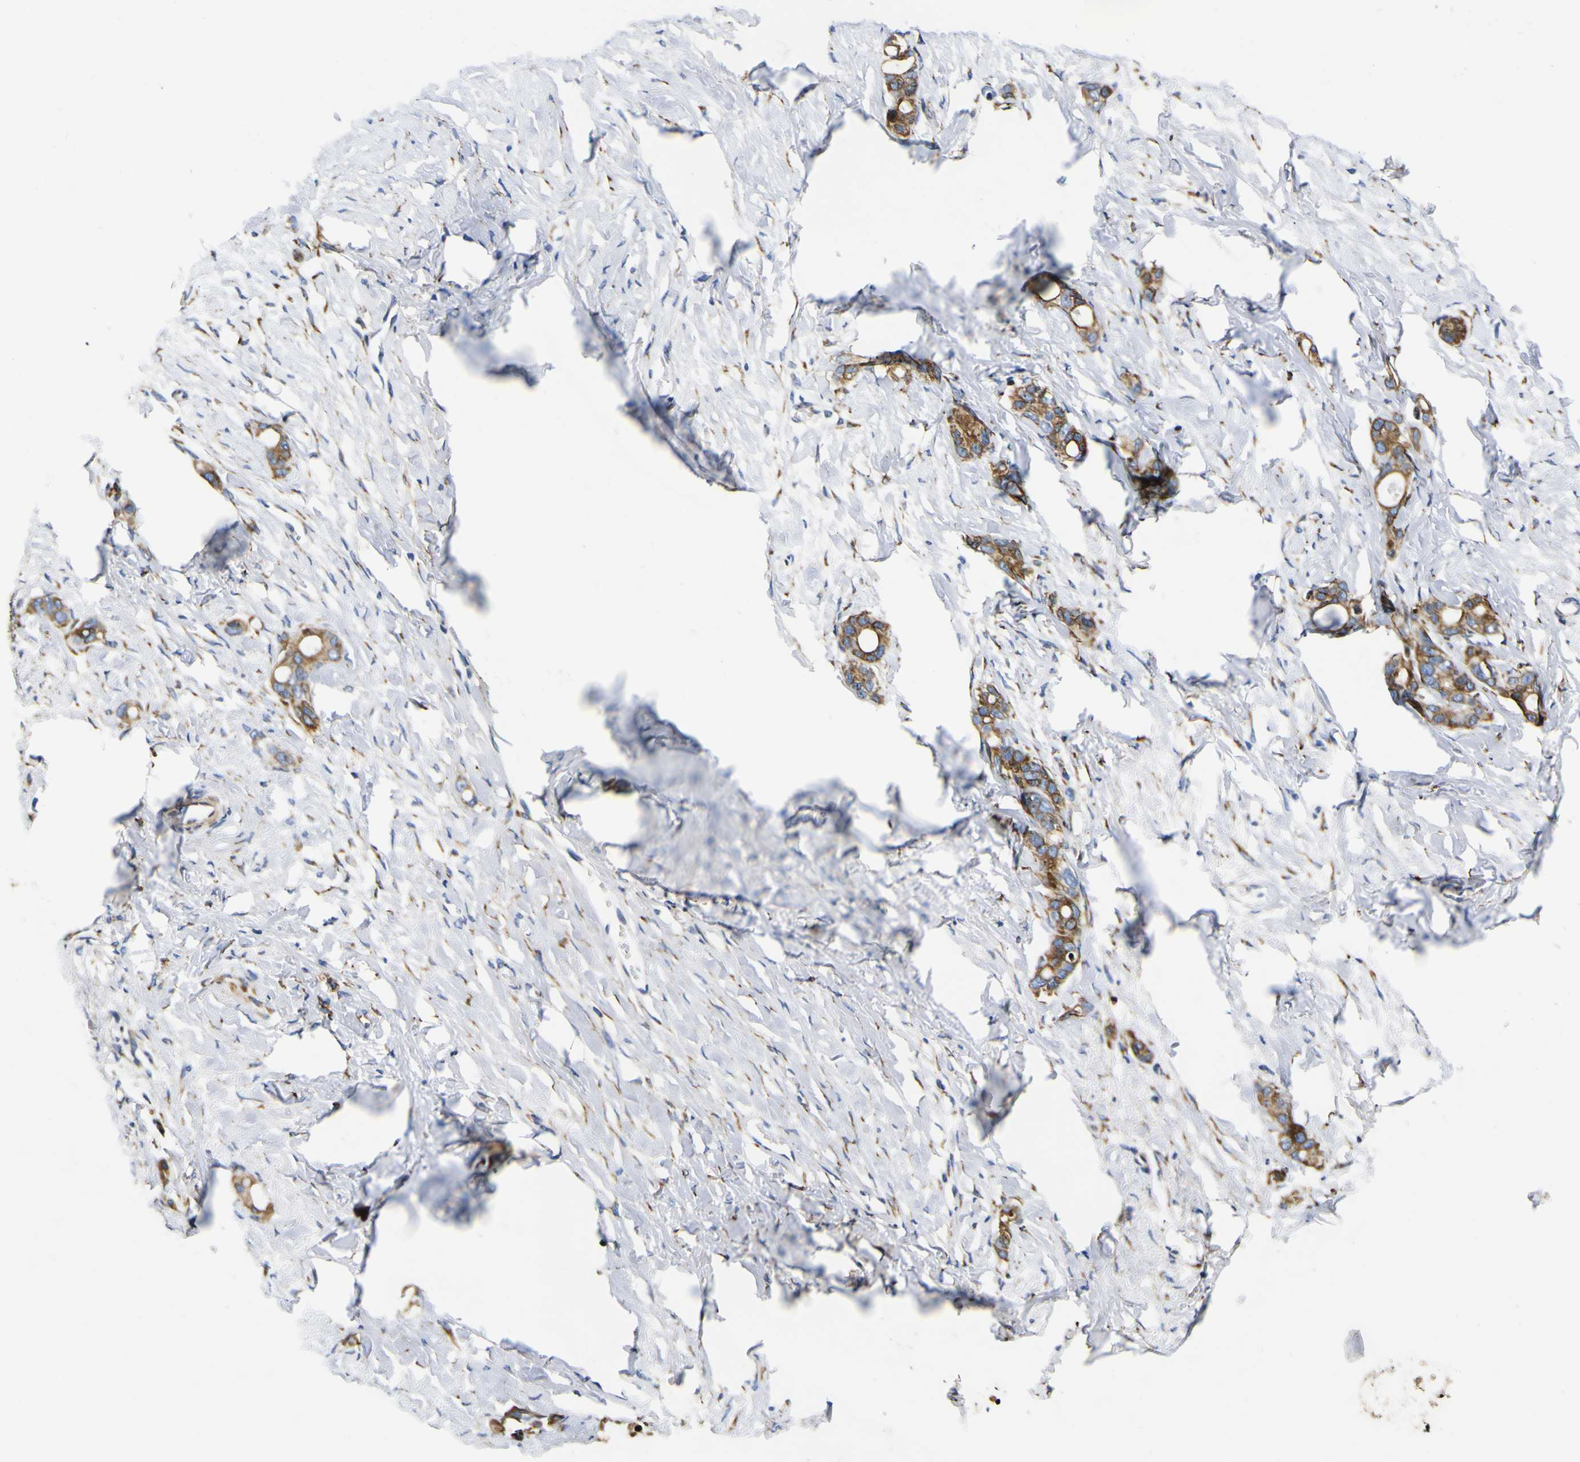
{"staining": {"intensity": "moderate", "quantity": ">75%", "location": "cytoplasmic/membranous"}, "tissue": "stomach cancer", "cell_type": "Tumor cells", "image_type": "cancer", "snomed": [{"axis": "morphology", "description": "Adenocarcinoma, NOS"}, {"axis": "topography", "description": "Stomach"}], "caption": "Immunohistochemistry (IHC) micrograph of adenocarcinoma (stomach) stained for a protein (brown), which reveals medium levels of moderate cytoplasmic/membranous positivity in about >75% of tumor cells.", "gene": "SCD", "patient": {"sex": "female", "age": 75}}